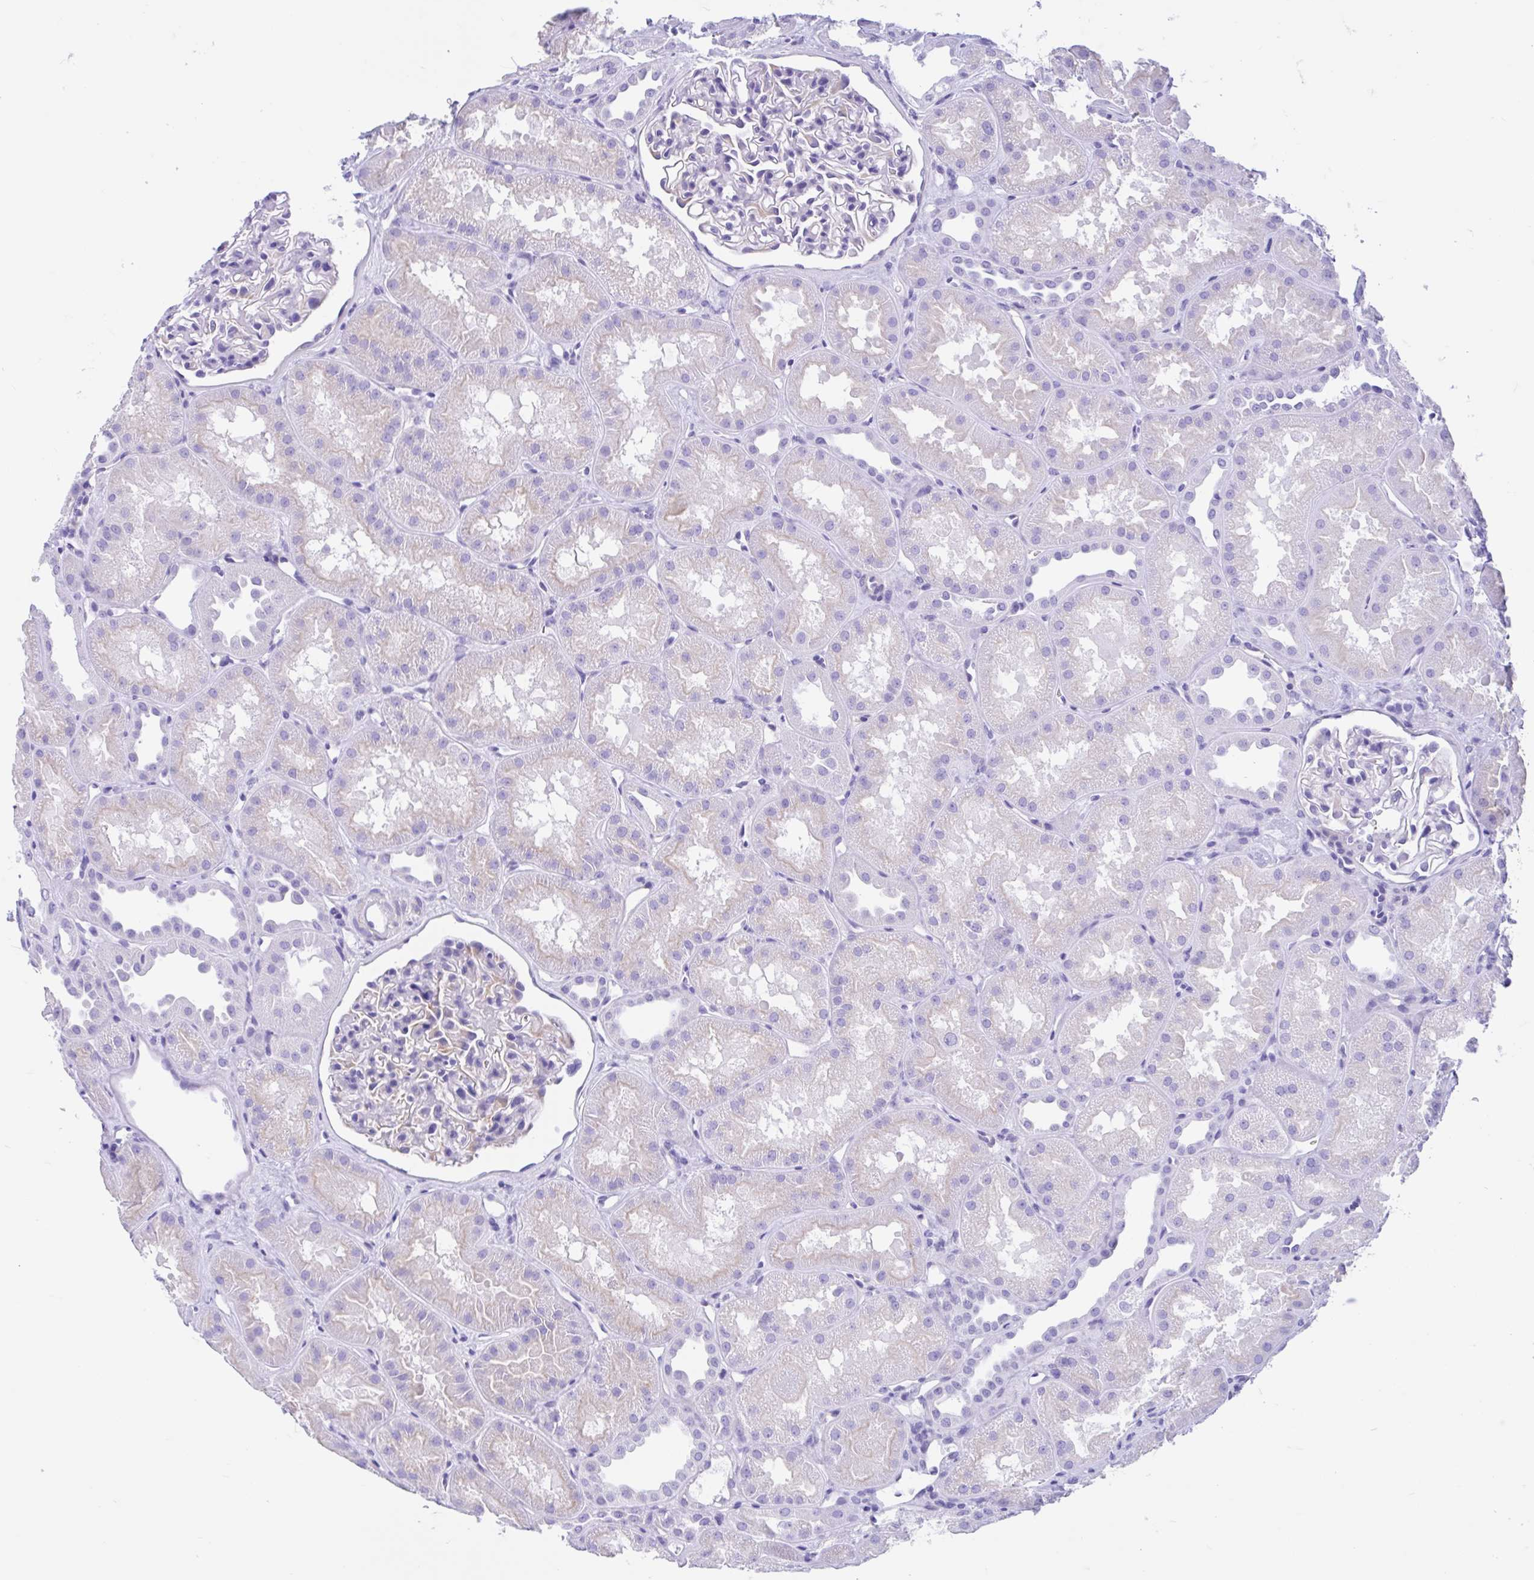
{"staining": {"intensity": "negative", "quantity": "none", "location": "none"}, "tissue": "kidney", "cell_type": "Cells in glomeruli", "image_type": "normal", "snomed": [{"axis": "morphology", "description": "Normal tissue, NOS"}, {"axis": "topography", "description": "Kidney"}], "caption": "DAB immunohistochemical staining of unremarkable kidney reveals no significant staining in cells in glomeruli.", "gene": "IAPP", "patient": {"sex": "male", "age": 61}}